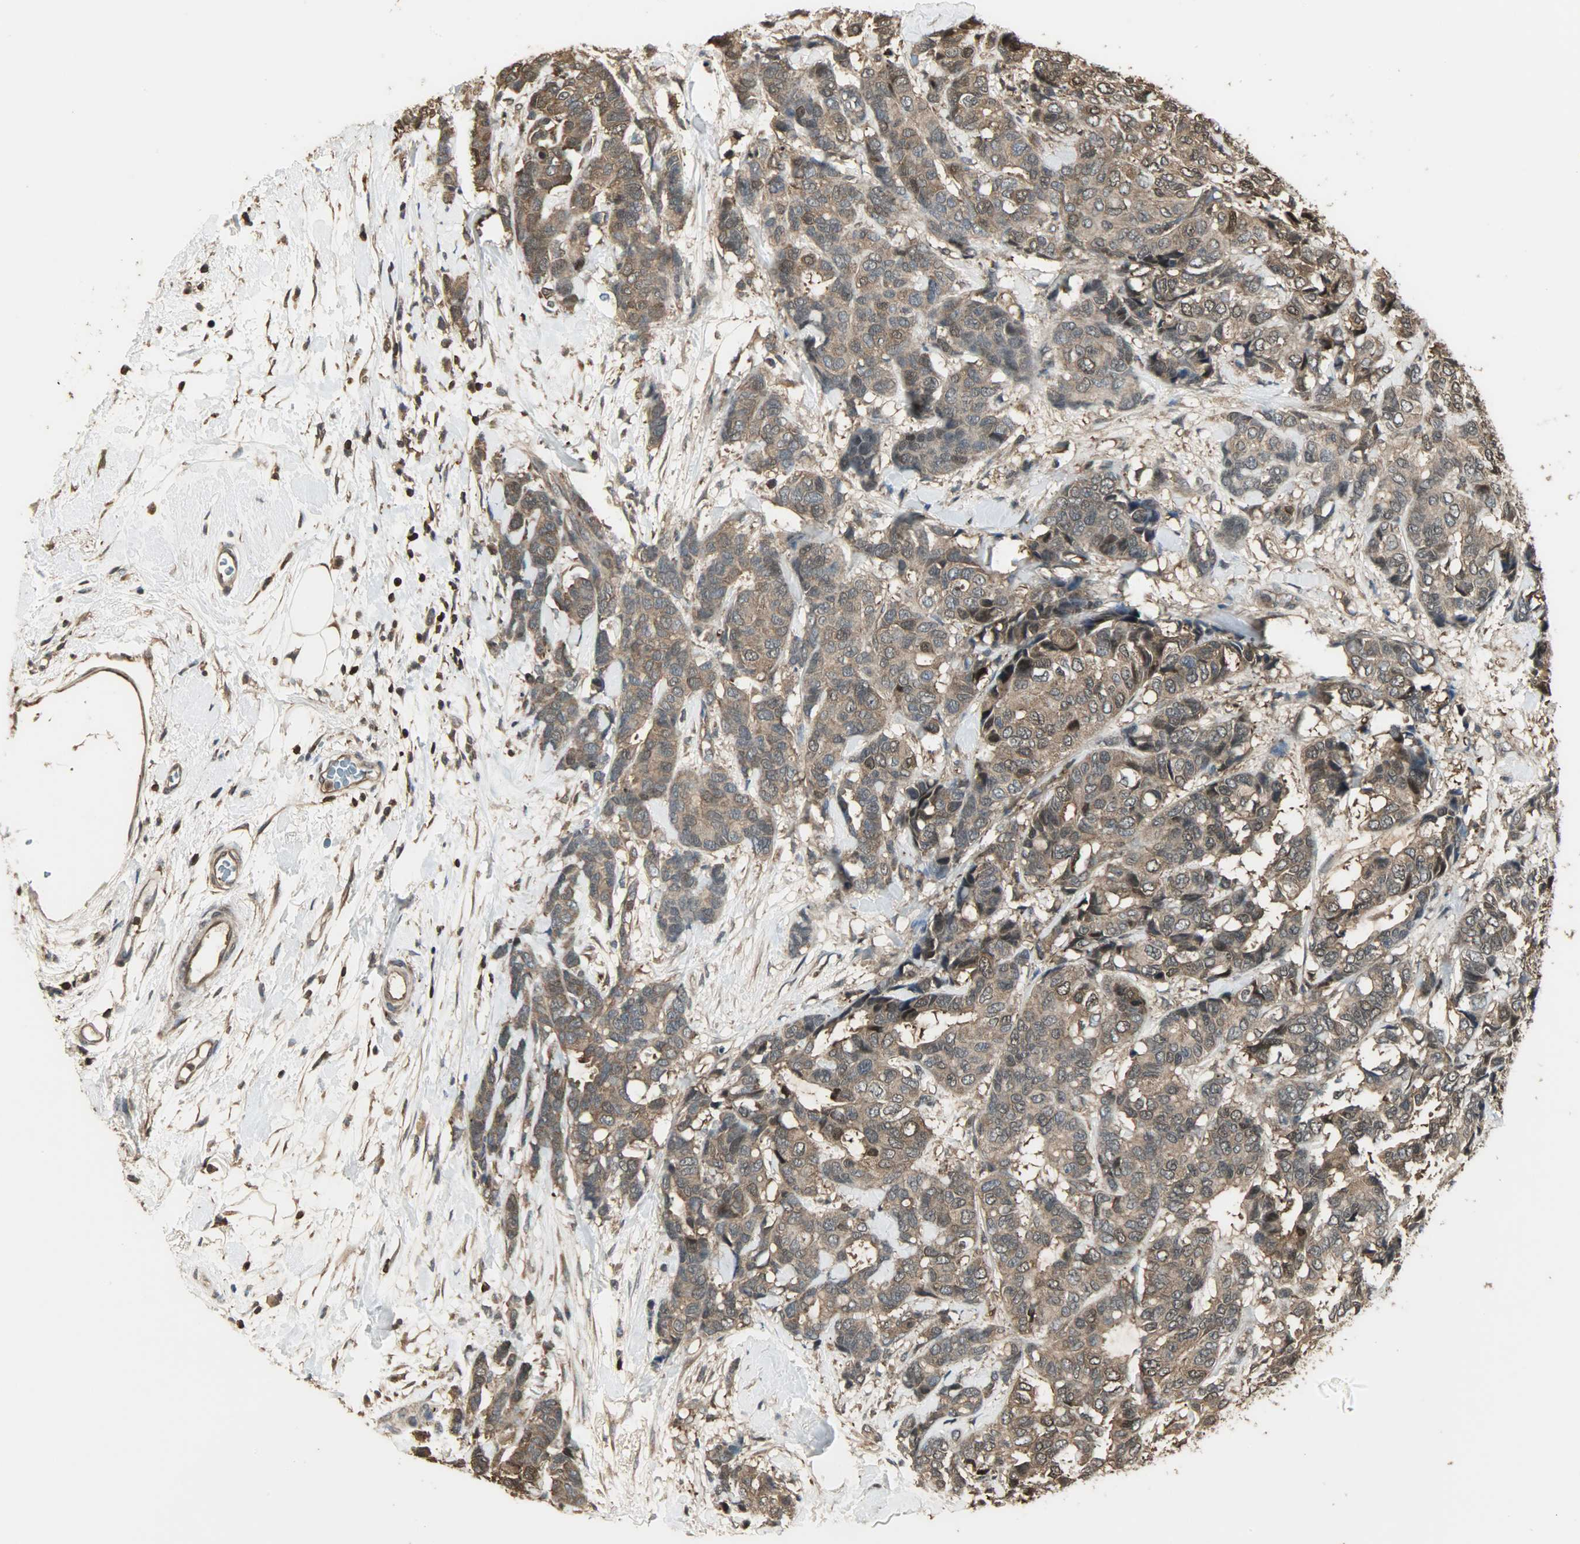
{"staining": {"intensity": "moderate", "quantity": ">75%", "location": "cytoplasmic/membranous,nuclear"}, "tissue": "breast cancer", "cell_type": "Tumor cells", "image_type": "cancer", "snomed": [{"axis": "morphology", "description": "Duct carcinoma"}, {"axis": "topography", "description": "Breast"}], "caption": "Protein expression analysis of human intraductal carcinoma (breast) reveals moderate cytoplasmic/membranous and nuclear positivity in about >75% of tumor cells.", "gene": "YWHAZ", "patient": {"sex": "female", "age": 87}}